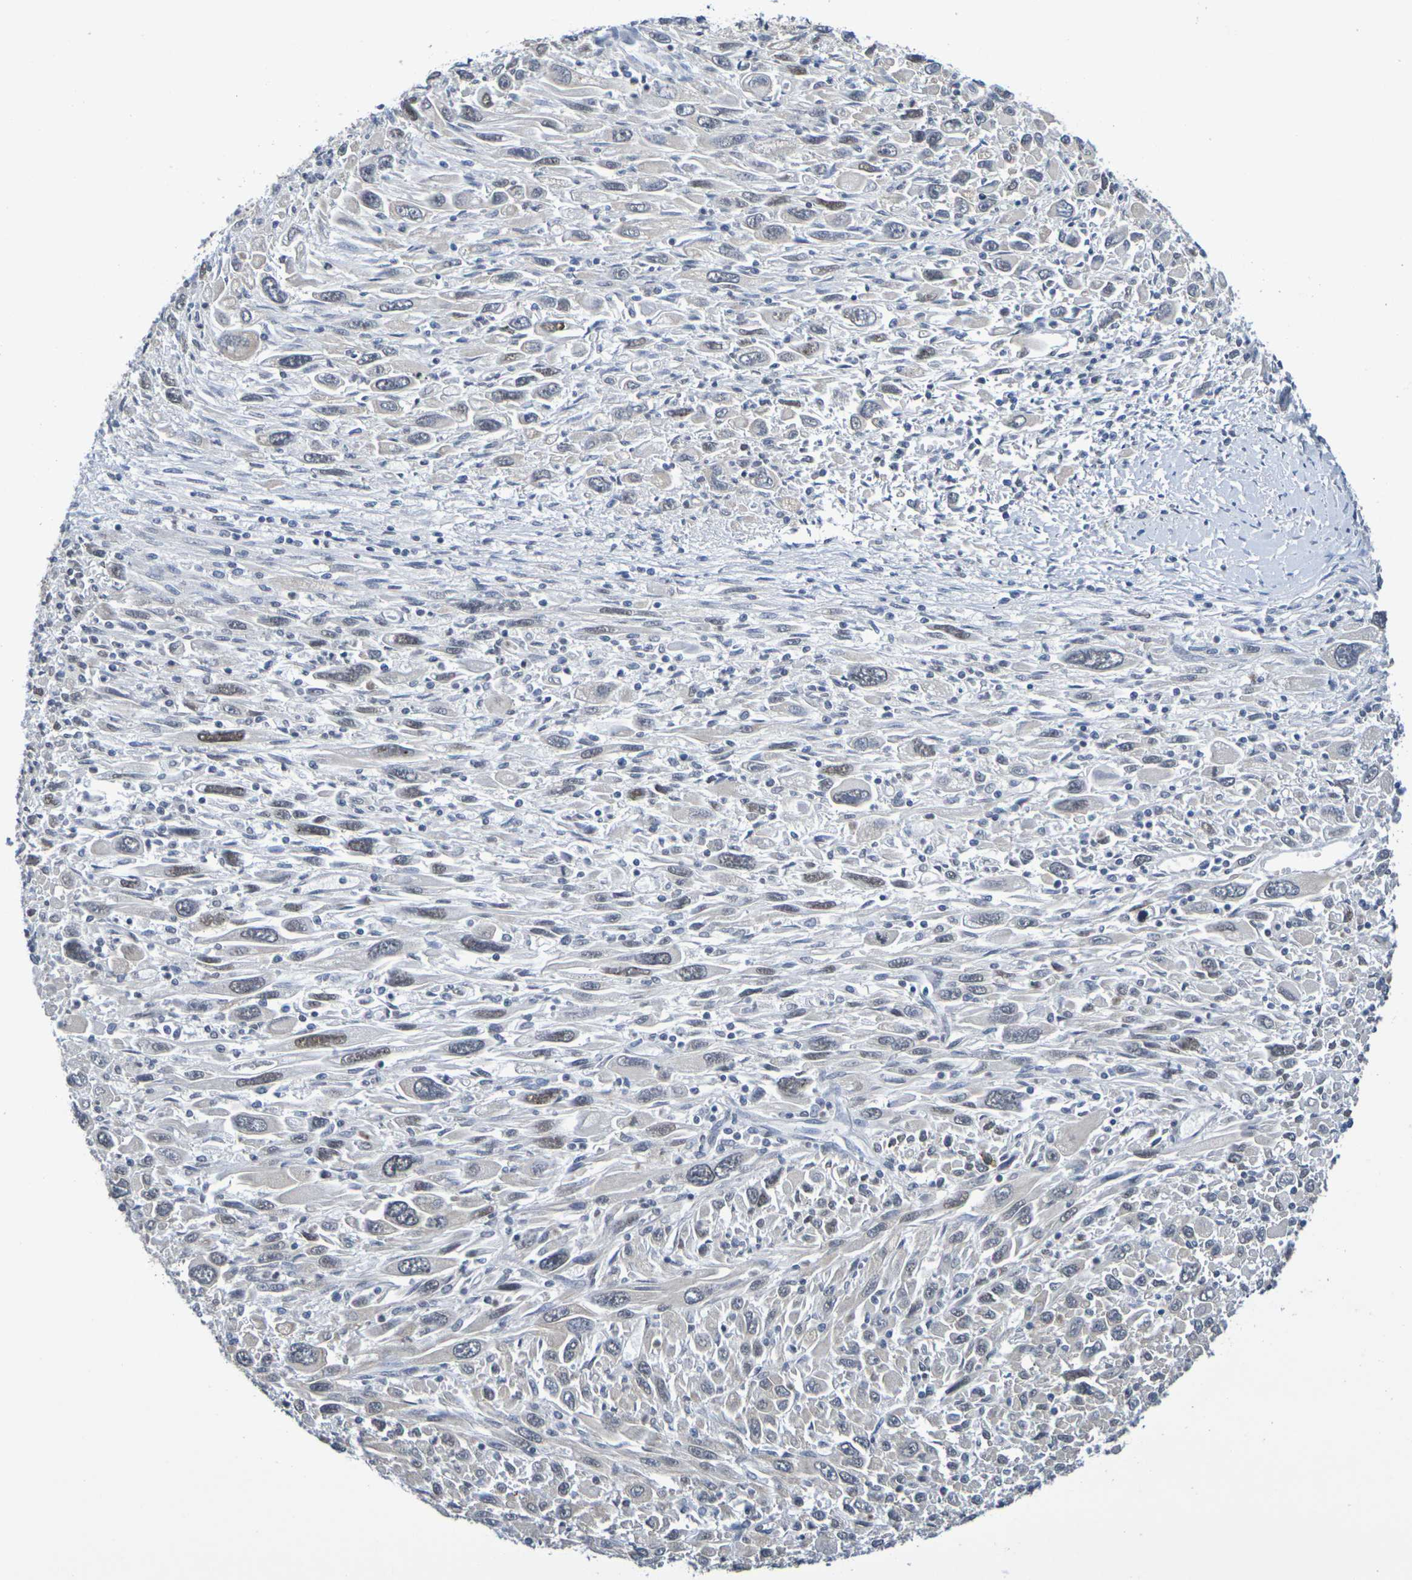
{"staining": {"intensity": "weak", "quantity": "<25%", "location": "nuclear"}, "tissue": "melanoma", "cell_type": "Tumor cells", "image_type": "cancer", "snomed": [{"axis": "morphology", "description": "Malignant melanoma, Metastatic site"}, {"axis": "topography", "description": "Skin"}], "caption": "Melanoma stained for a protein using immunohistochemistry reveals no staining tumor cells.", "gene": "CHRNB1", "patient": {"sex": "female", "age": 56}}